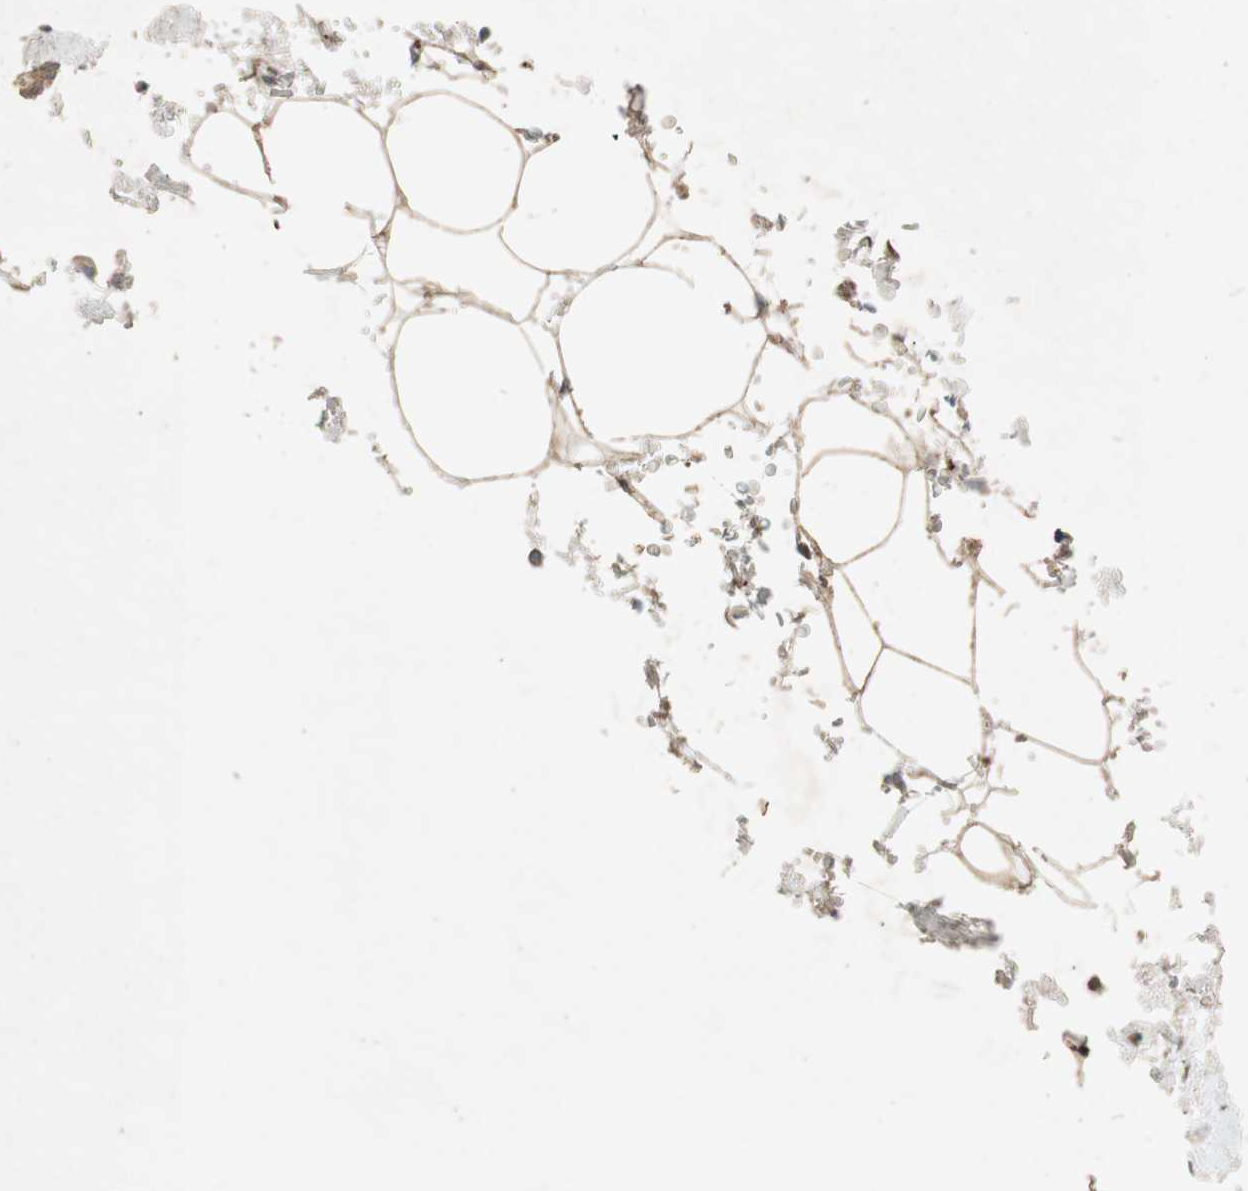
{"staining": {"intensity": "strong", "quantity": ">75%", "location": "cytoplasmic/membranous"}, "tissue": "urothelial cancer", "cell_type": "Tumor cells", "image_type": "cancer", "snomed": [{"axis": "morphology", "description": "Urothelial carcinoma, Low grade"}, {"axis": "topography", "description": "Urinary bladder"}], "caption": "Urothelial carcinoma (low-grade) was stained to show a protein in brown. There is high levels of strong cytoplasmic/membranous staining in approximately >75% of tumor cells. (Stains: DAB in brown, nuclei in blue, Microscopy: brightfield microscopy at high magnification).", "gene": "APOO", "patient": {"sex": "female", "age": 60}}